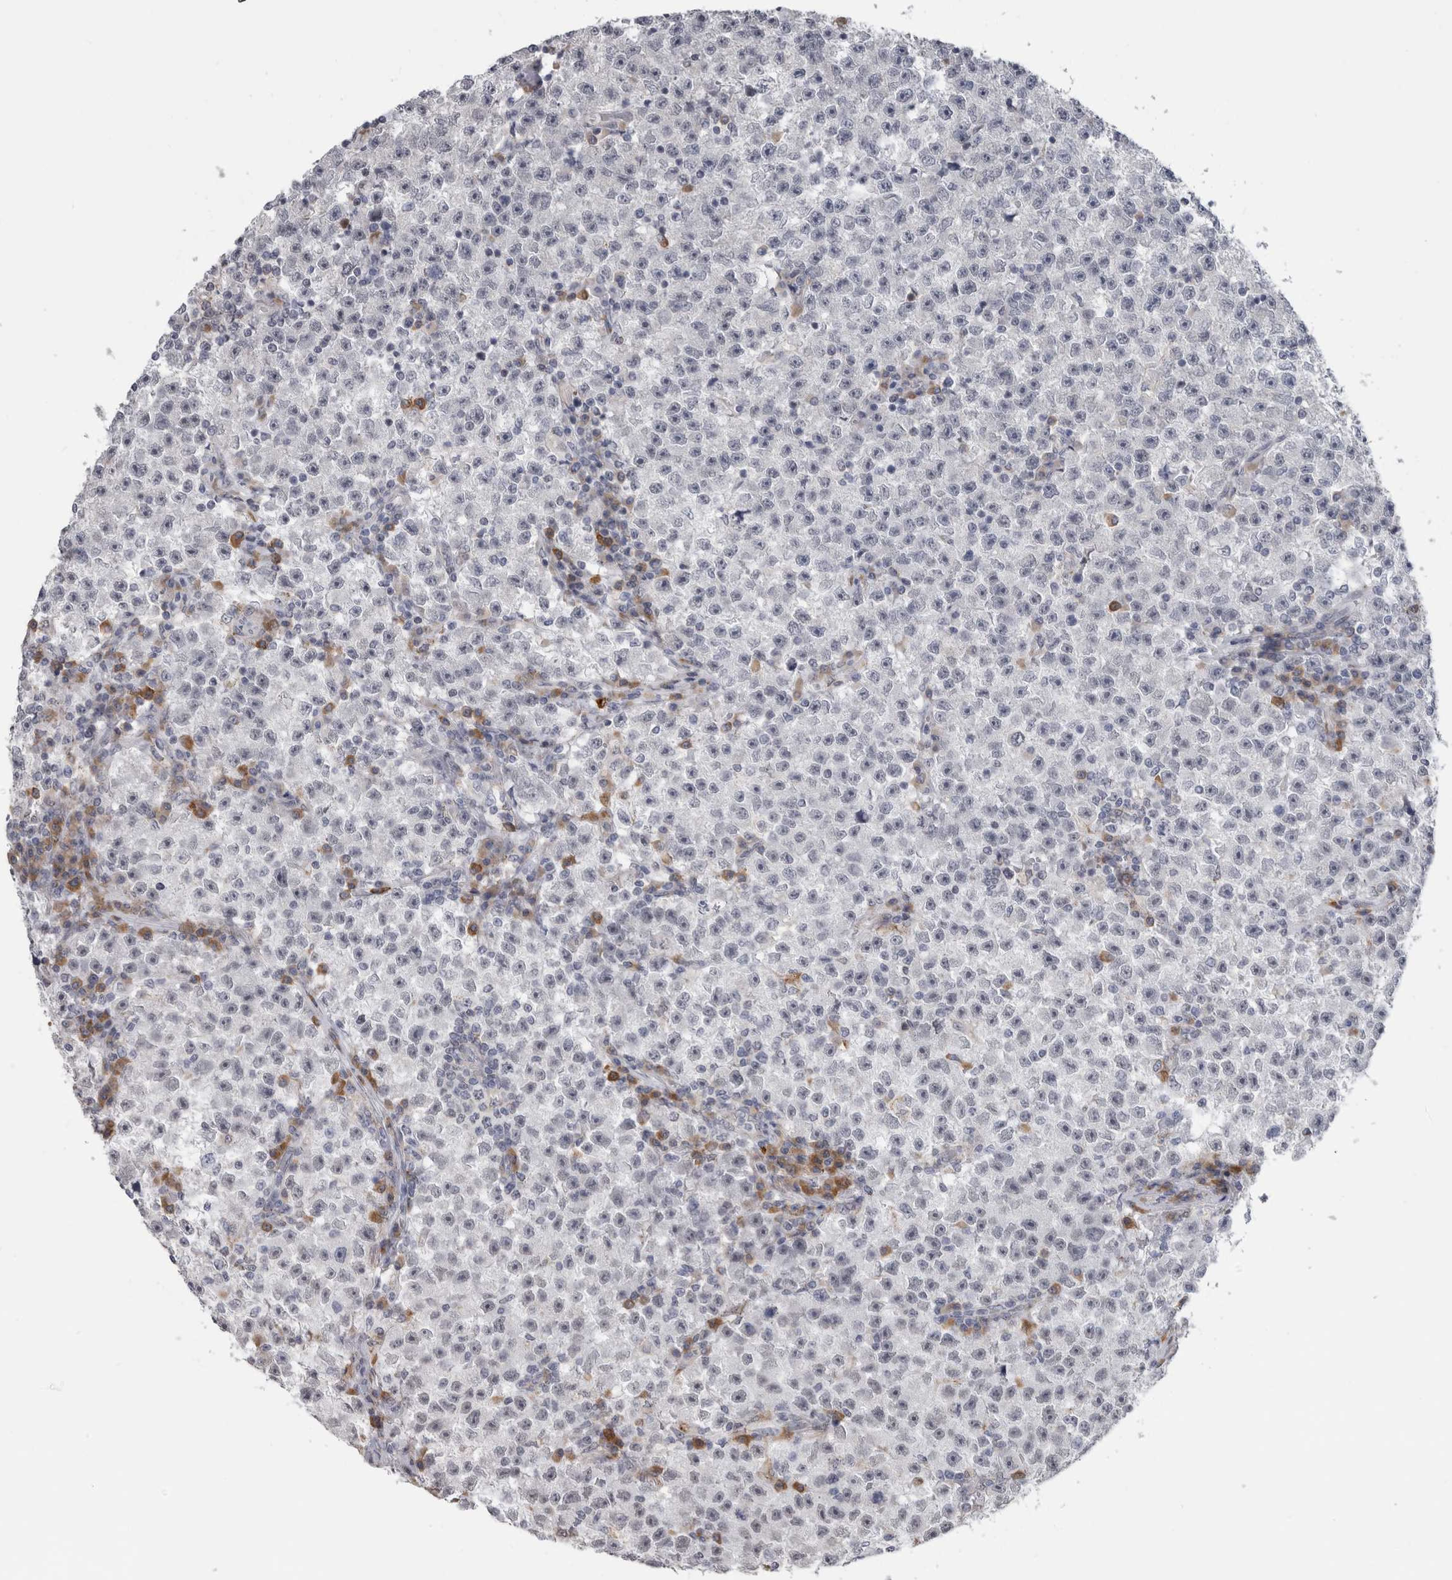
{"staining": {"intensity": "negative", "quantity": "none", "location": "none"}, "tissue": "testis cancer", "cell_type": "Tumor cells", "image_type": "cancer", "snomed": [{"axis": "morphology", "description": "Seminoma, NOS"}, {"axis": "topography", "description": "Testis"}], "caption": "Immunohistochemistry photomicrograph of human testis seminoma stained for a protein (brown), which exhibits no staining in tumor cells.", "gene": "TMEM242", "patient": {"sex": "male", "age": 22}}